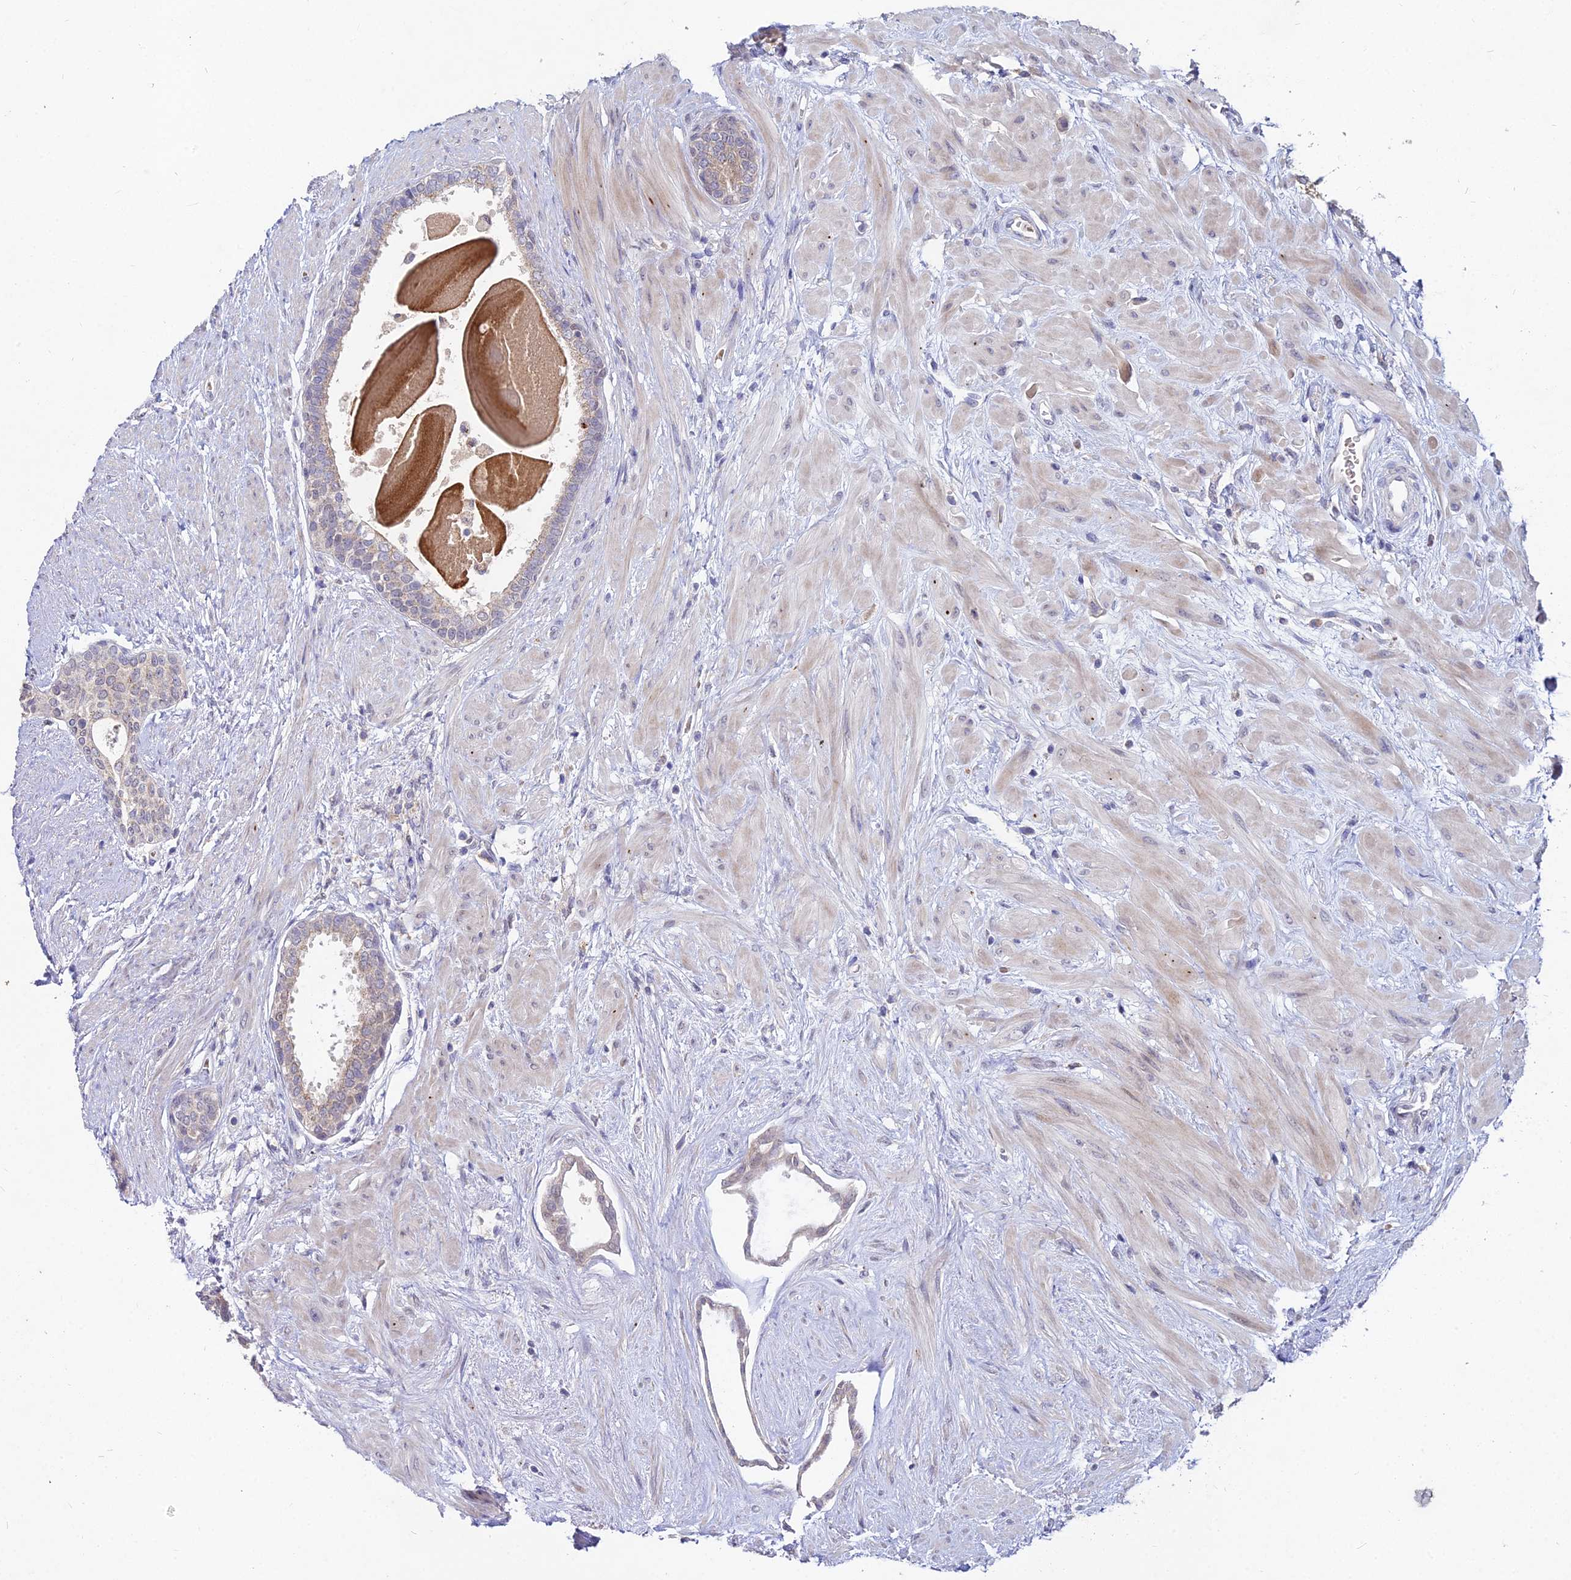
{"staining": {"intensity": "moderate", "quantity": "25%-75%", "location": "cytoplasmic/membranous"}, "tissue": "prostate", "cell_type": "Glandular cells", "image_type": "normal", "snomed": [{"axis": "morphology", "description": "Normal tissue, NOS"}, {"axis": "topography", "description": "Prostate"}], "caption": "Protein staining shows moderate cytoplasmic/membranous staining in approximately 25%-75% of glandular cells in normal prostate. Nuclei are stained in blue.", "gene": "WDR43", "patient": {"sex": "male", "age": 57}}